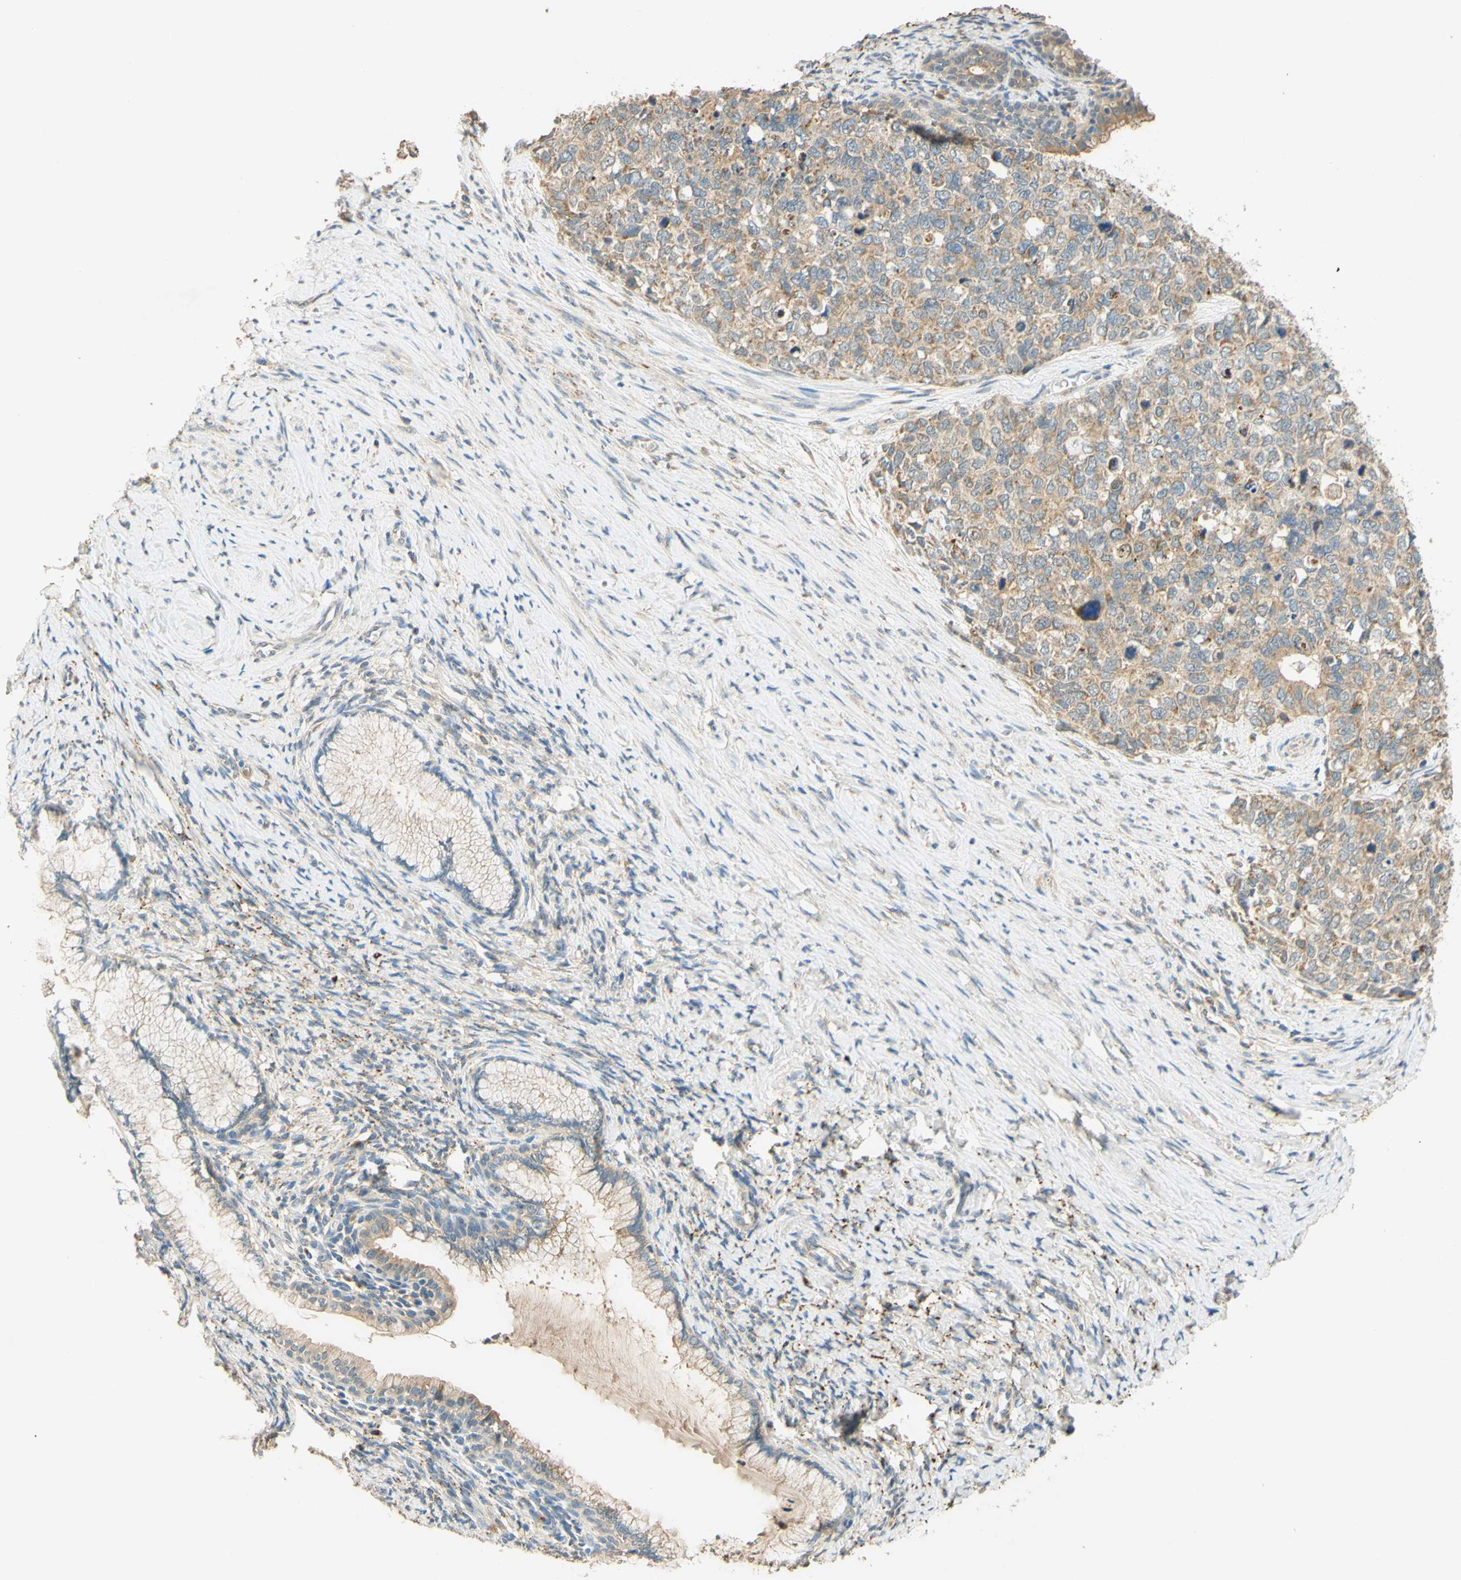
{"staining": {"intensity": "moderate", "quantity": ">75%", "location": "cytoplasmic/membranous"}, "tissue": "cervical cancer", "cell_type": "Tumor cells", "image_type": "cancer", "snomed": [{"axis": "morphology", "description": "Squamous cell carcinoma, NOS"}, {"axis": "topography", "description": "Cervix"}], "caption": "DAB immunohistochemical staining of cervical cancer reveals moderate cytoplasmic/membranous protein staining in about >75% of tumor cells.", "gene": "ENTREP2", "patient": {"sex": "female", "age": 63}}